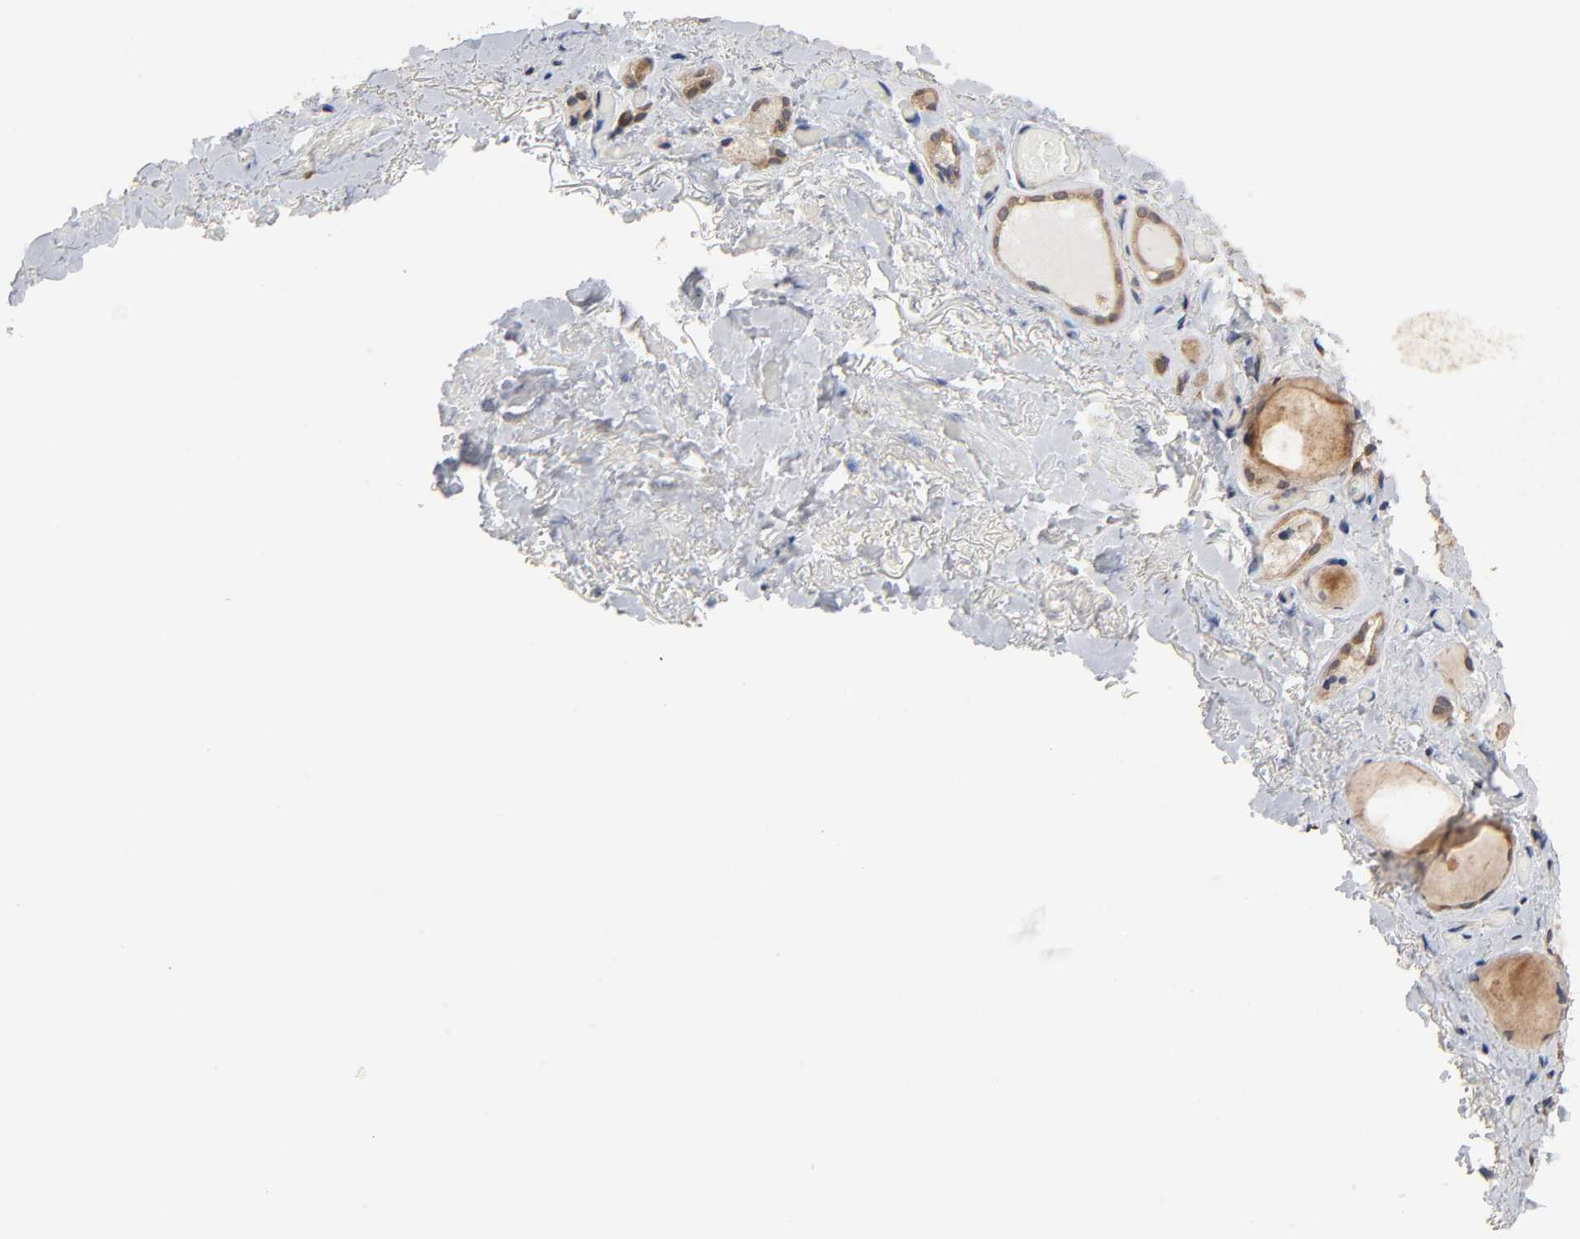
{"staining": {"intensity": "moderate", "quantity": ">75%", "location": "cytoplasmic/membranous"}, "tissue": "thyroid gland", "cell_type": "Glandular cells", "image_type": "normal", "snomed": [{"axis": "morphology", "description": "Normal tissue, NOS"}, {"axis": "topography", "description": "Thyroid gland"}], "caption": "Protein expression analysis of normal human thyroid gland reveals moderate cytoplasmic/membranous expression in approximately >75% of glandular cells. The staining was performed using DAB, with brown indicating positive protein expression. Nuclei are stained blue with hematoxylin.", "gene": "HDLBP", "patient": {"sex": "female", "age": 75}}